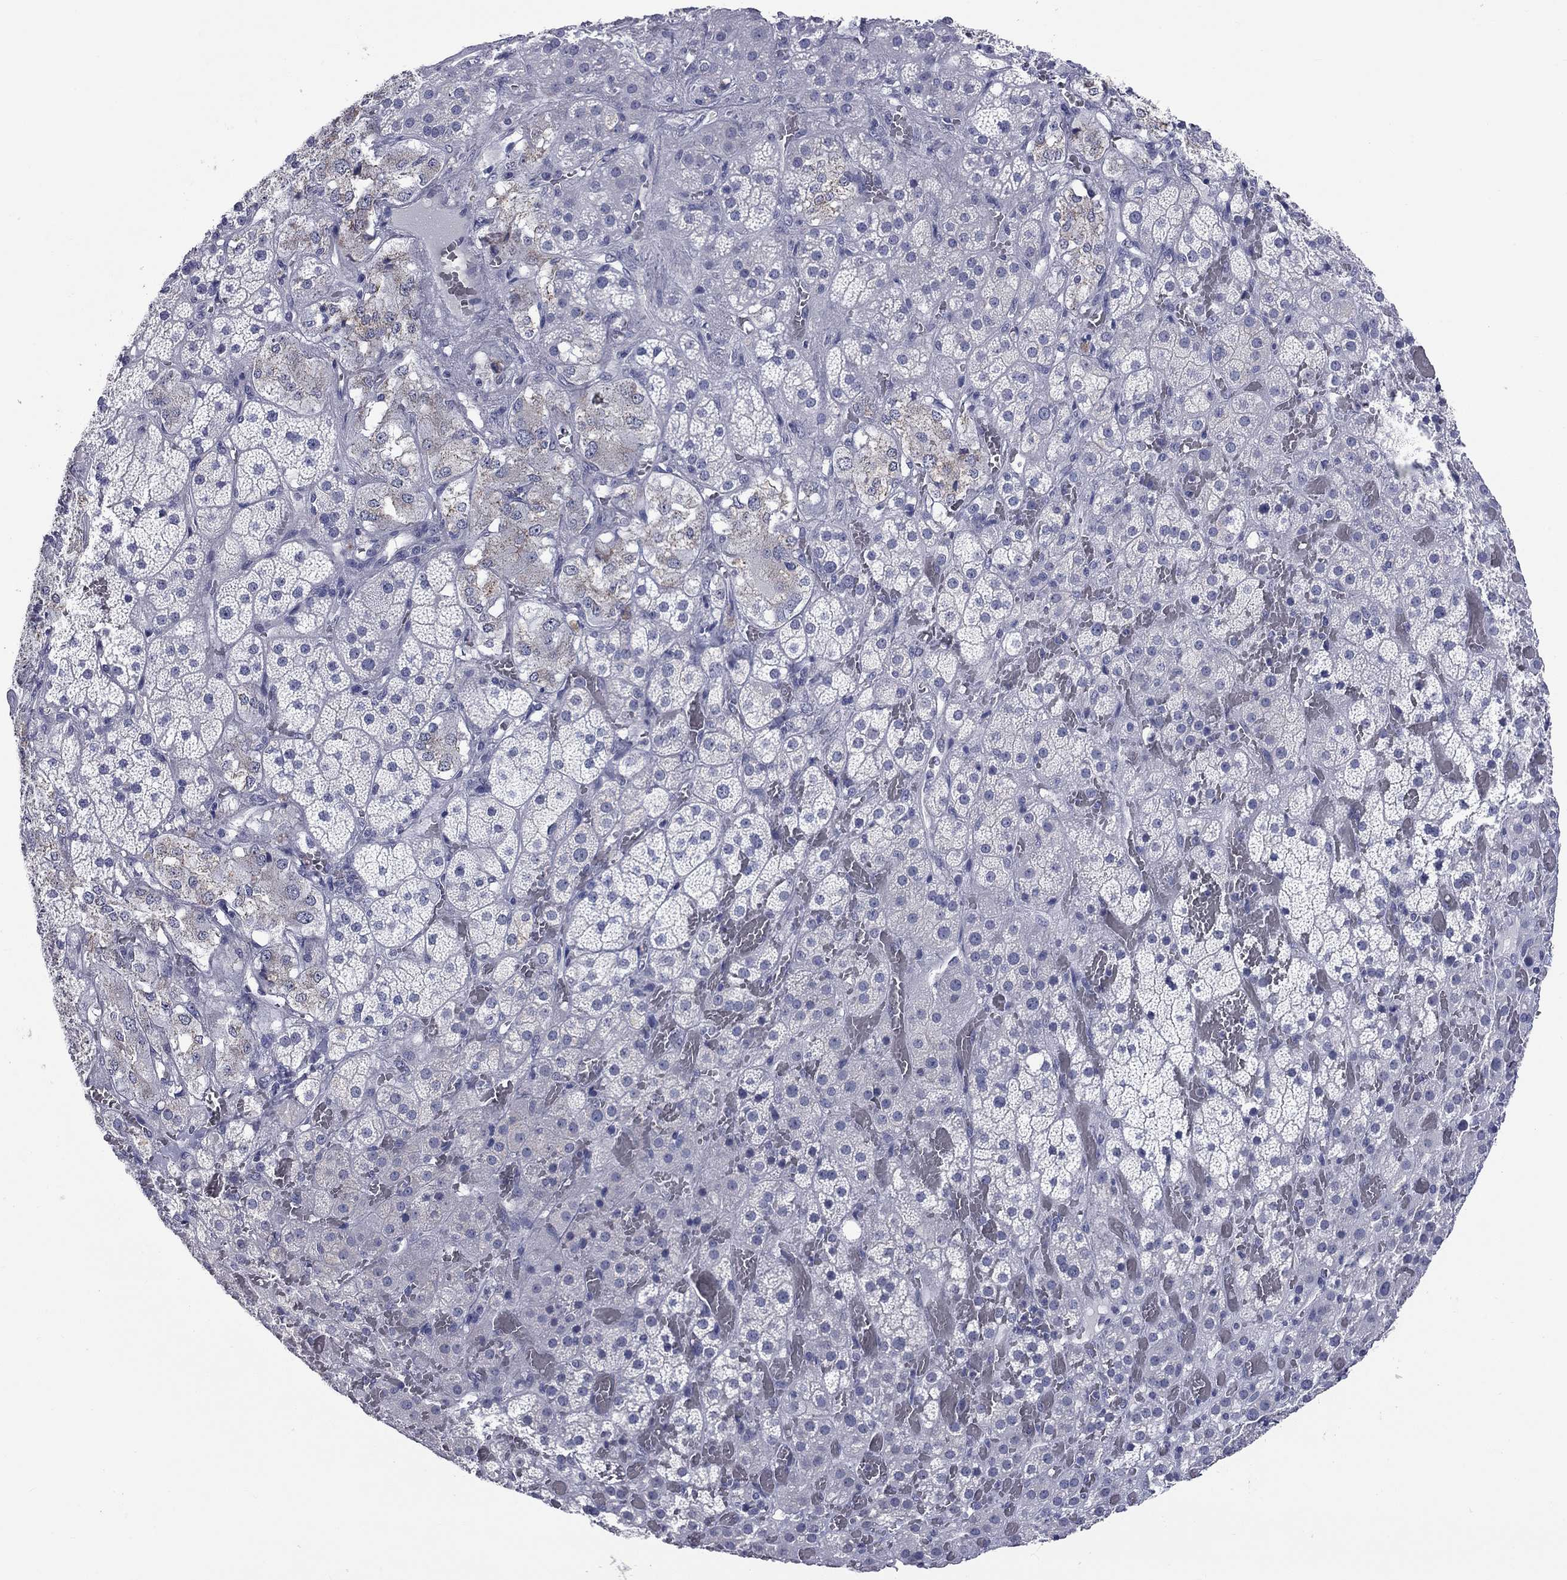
{"staining": {"intensity": "moderate", "quantity": "<25%", "location": "cytoplasmic/membranous"}, "tissue": "adrenal gland", "cell_type": "Glandular cells", "image_type": "normal", "snomed": [{"axis": "morphology", "description": "Normal tissue, NOS"}, {"axis": "topography", "description": "Adrenal gland"}], "caption": "This image reveals immunohistochemistry (IHC) staining of normal human adrenal gland, with low moderate cytoplasmic/membranous positivity in about <25% of glandular cells.", "gene": "SHOC2", "patient": {"sex": "male", "age": 57}}